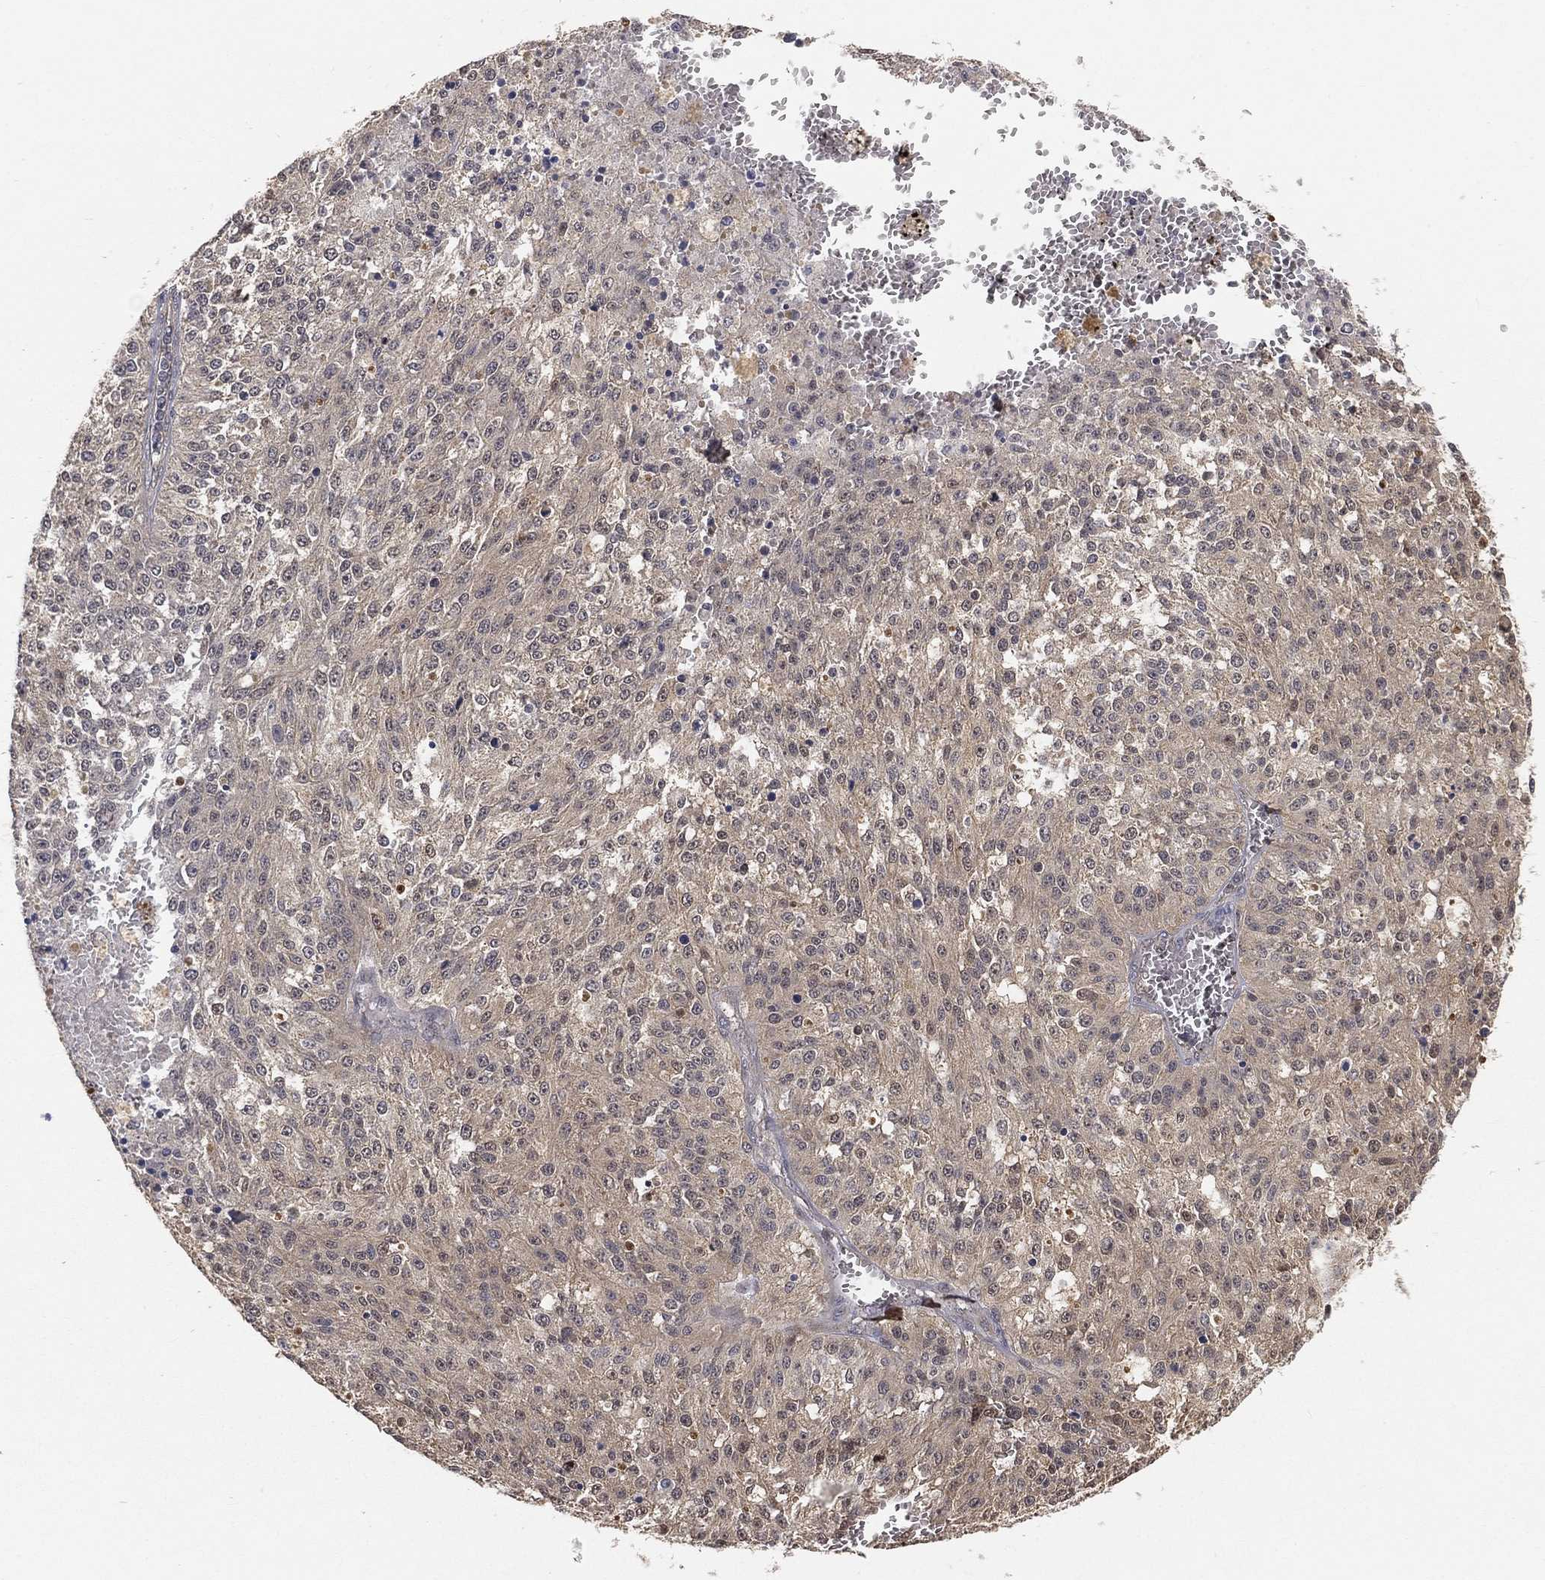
{"staining": {"intensity": "negative", "quantity": "none", "location": "none"}, "tissue": "melanoma", "cell_type": "Tumor cells", "image_type": "cancer", "snomed": [{"axis": "morphology", "description": "Malignant melanoma, Metastatic site"}, {"axis": "topography", "description": "Lymph node"}], "caption": "IHC histopathology image of melanoma stained for a protein (brown), which displays no positivity in tumor cells.", "gene": "MAPK1", "patient": {"sex": "female", "age": 64}}